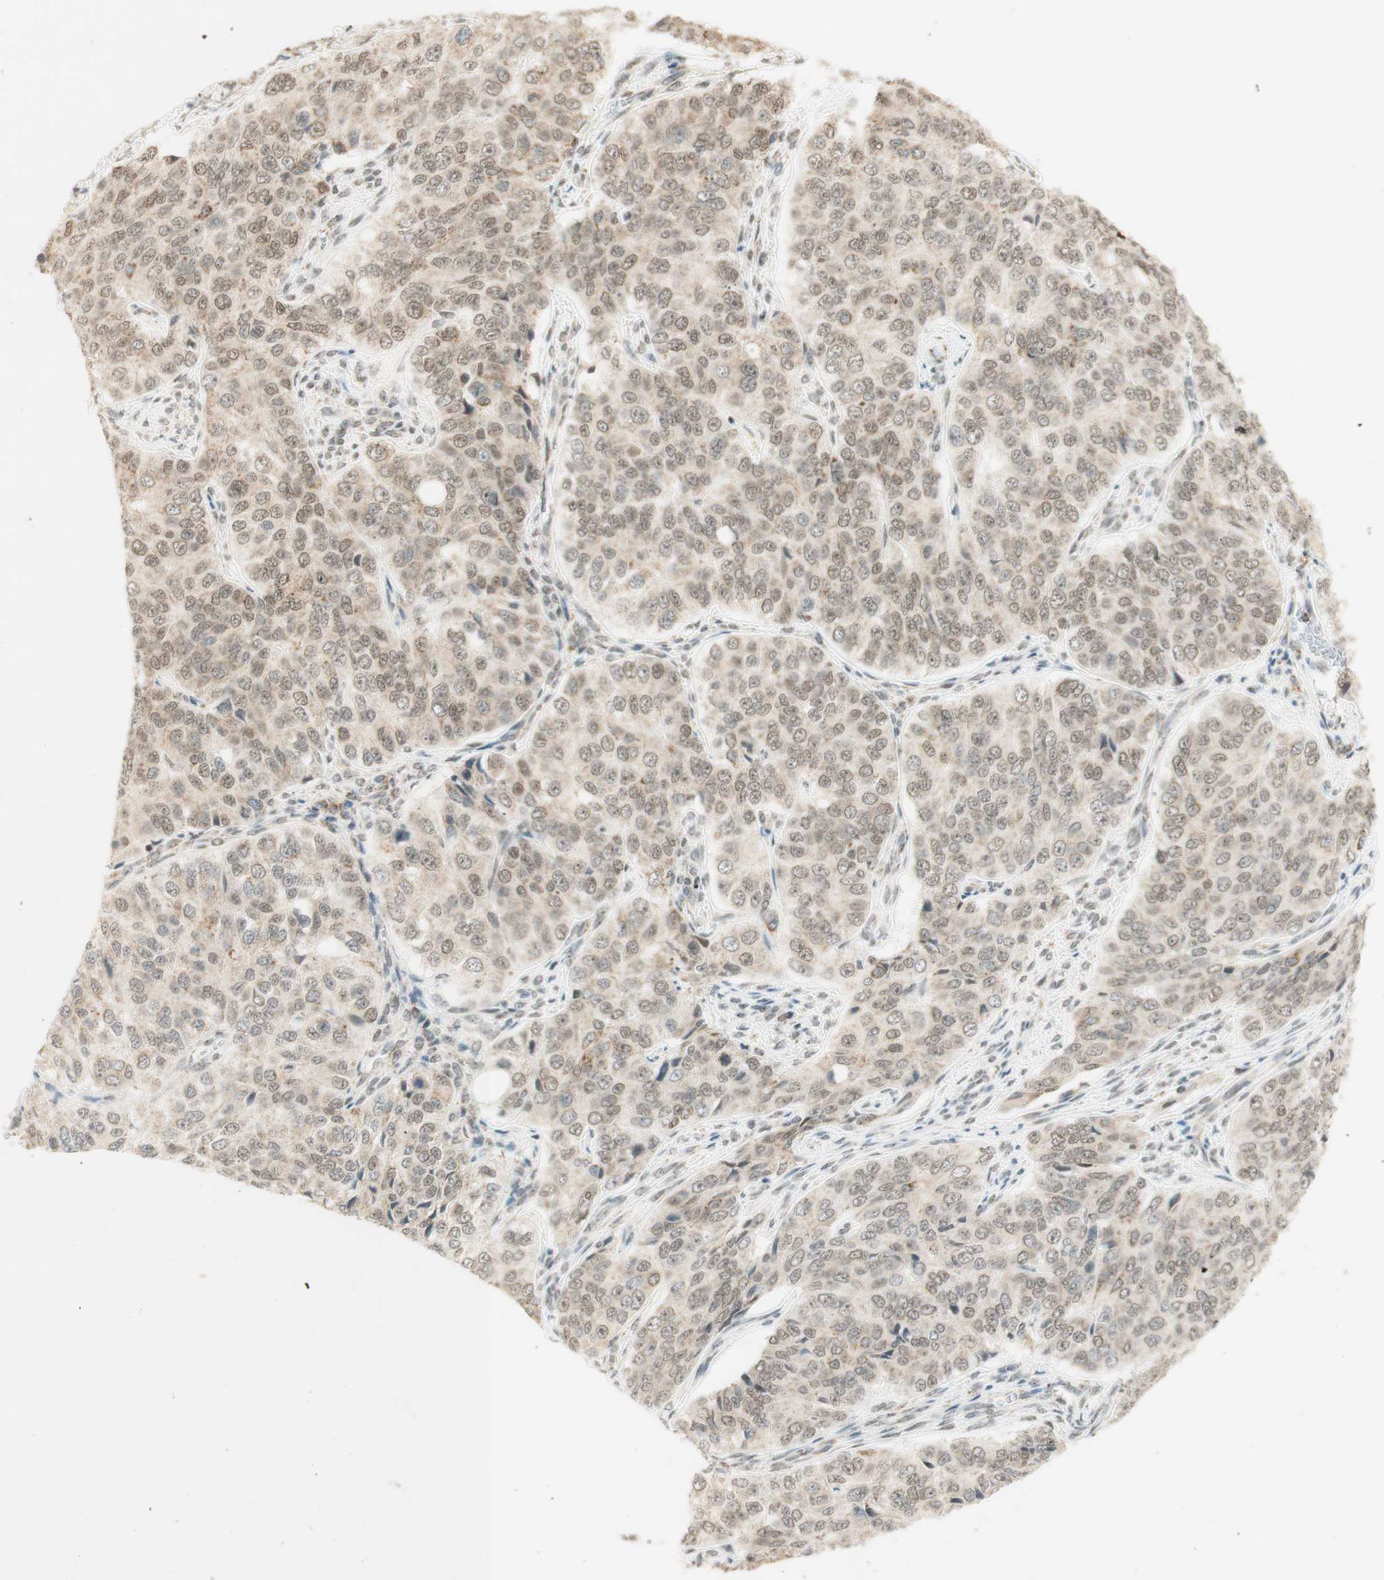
{"staining": {"intensity": "weak", "quantity": "25%-75%", "location": "cytoplasmic/membranous,nuclear"}, "tissue": "ovarian cancer", "cell_type": "Tumor cells", "image_type": "cancer", "snomed": [{"axis": "morphology", "description": "Carcinoma, endometroid"}, {"axis": "topography", "description": "Ovary"}], "caption": "Protein analysis of ovarian endometroid carcinoma tissue exhibits weak cytoplasmic/membranous and nuclear staining in about 25%-75% of tumor cells.", "gene": "ZNF782", "patient": {"sex": "female", "age": 51}}